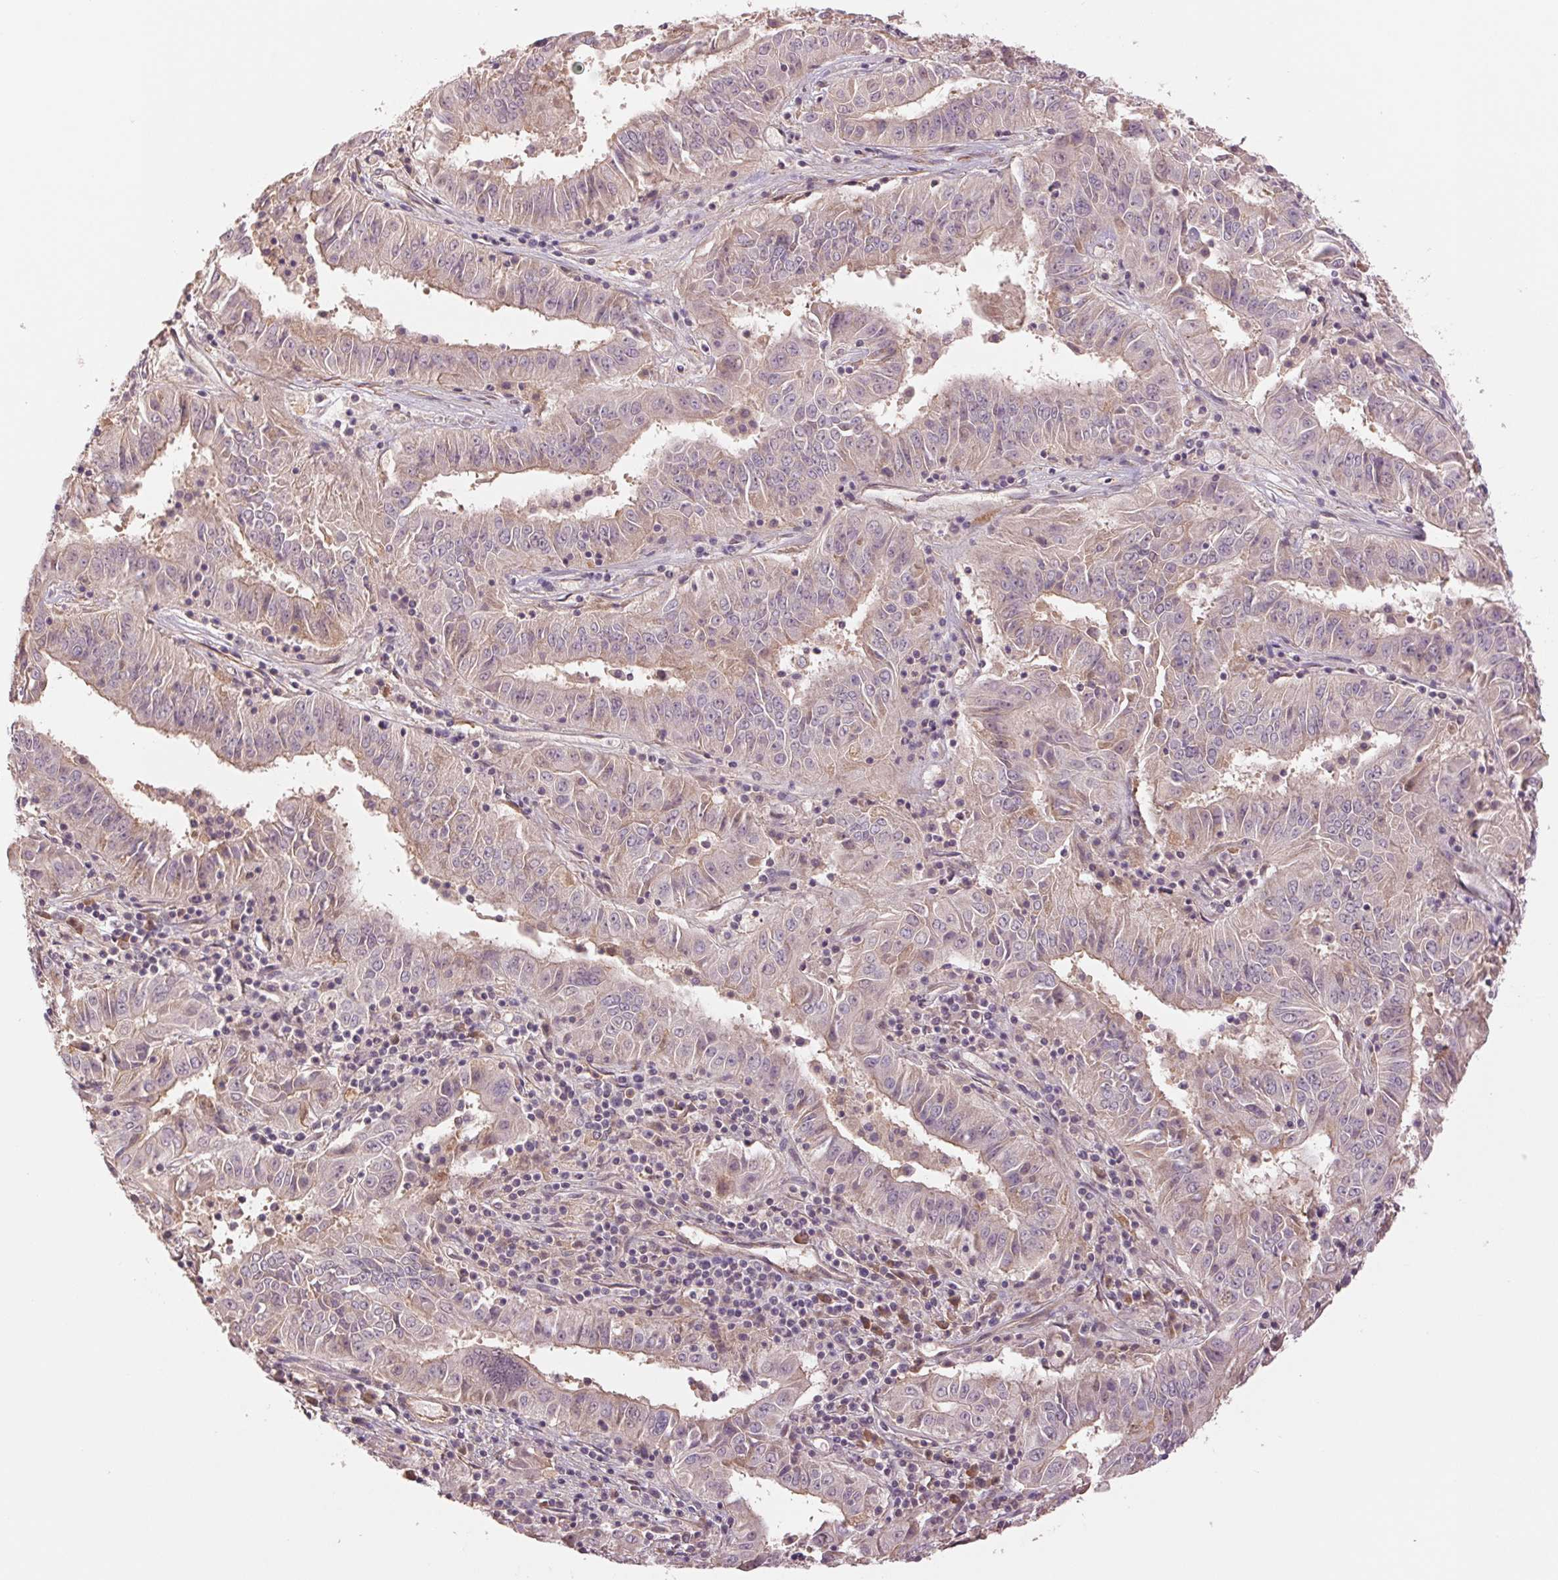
{"staining": {"intensity": "weak", "quantity": "<25%", "location": "cytoplasmic/membranous"}, "tissue": "pancreatic cancer", "cell_type": "Tumor cells", "image_type": "cancer", "snomed": [{"axis": "morphology", "description": "Adenocarcinoma, NOS"}, {"axis": "topography", "description": "Pancreas"}], "caption": "Immunohistochemistry image of pancreatic cancer stained for a protein (brown), which reveals no expression in tumor cells.", "gene": "PPIA", "patient": {"sex": "male", "age": 63}}